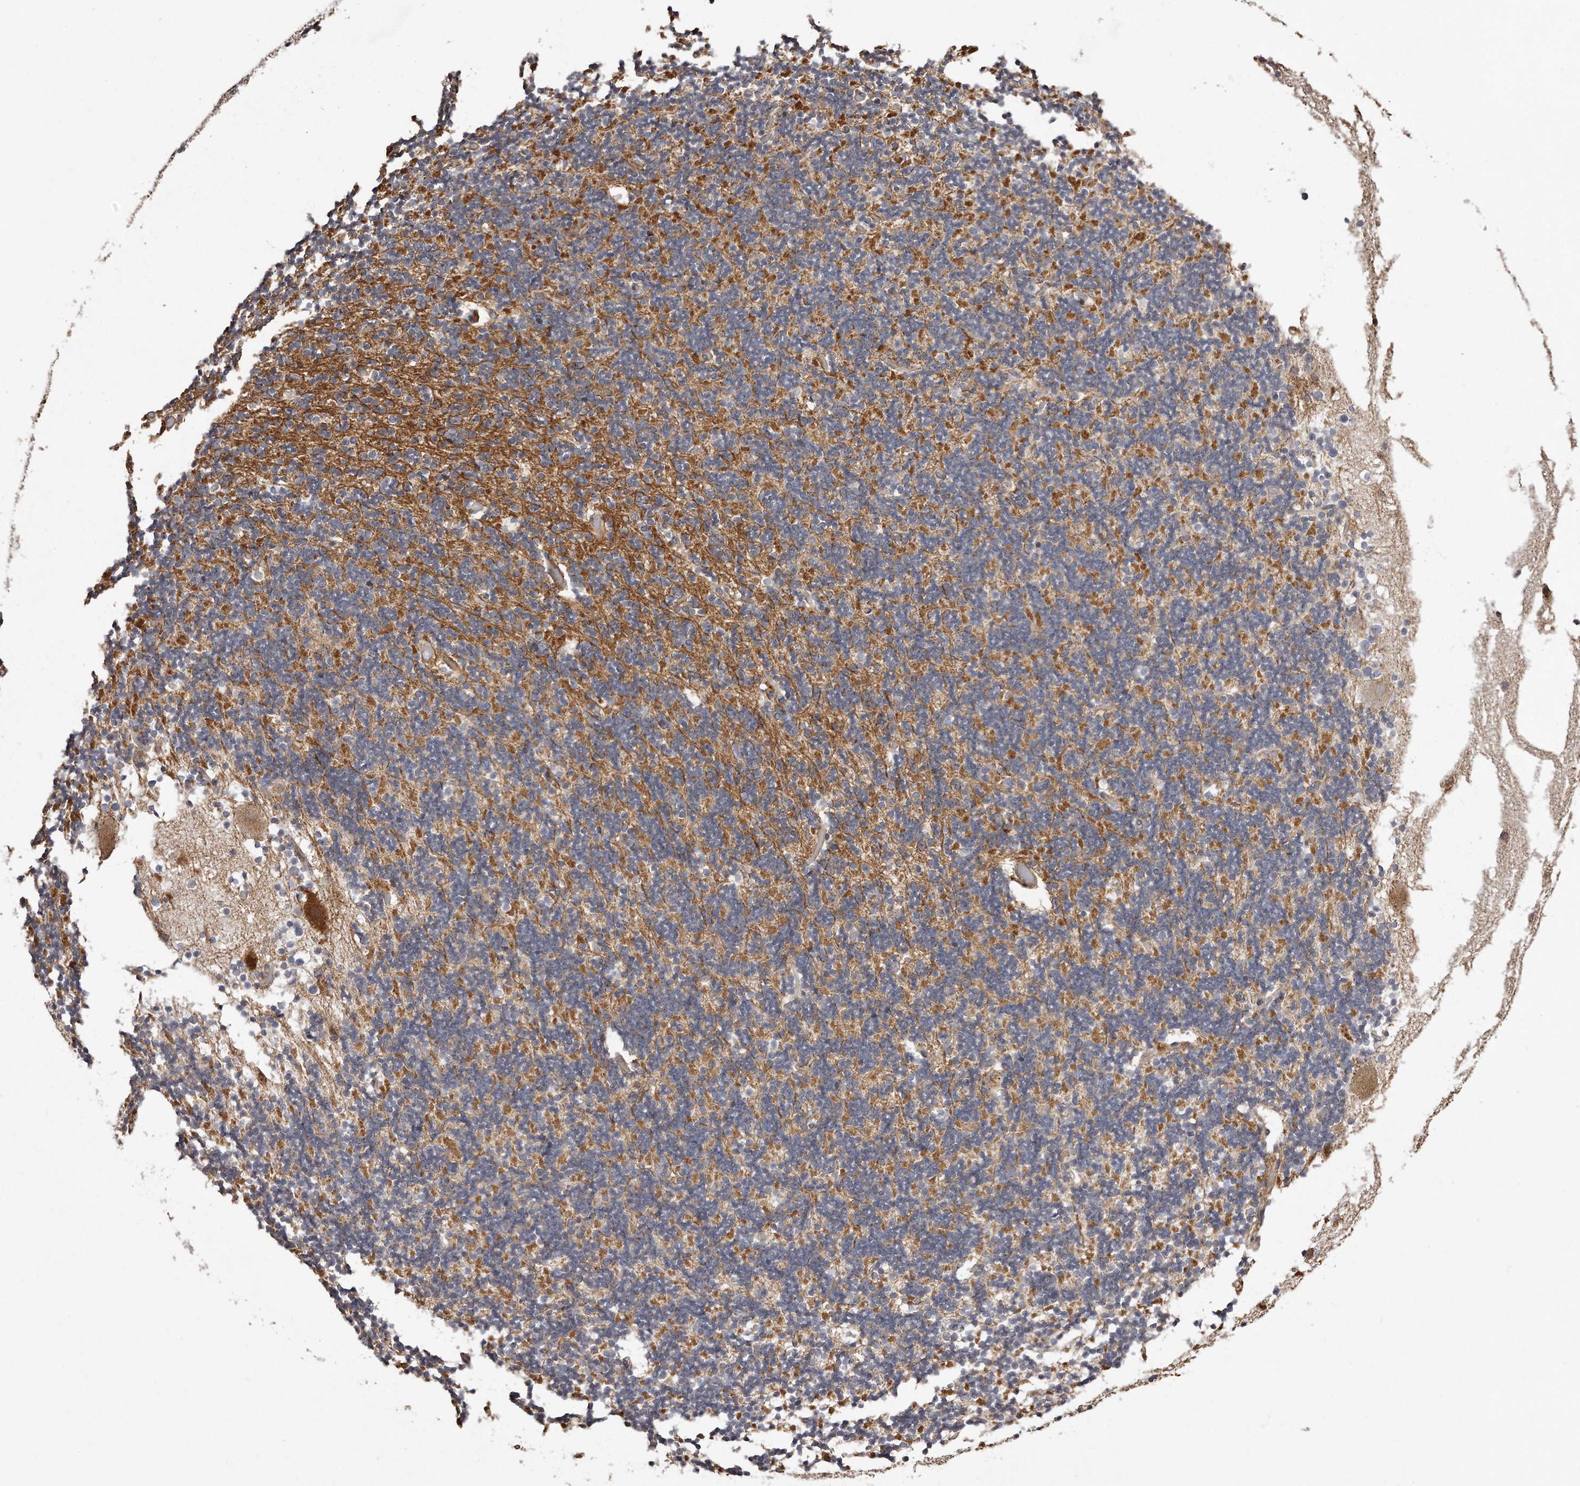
{"staining": {"intensity": "weak", "quantity": ">75%", "location": "cytoplasmic/membranous"}, "tissue": "cerebellum", "cell_type": "Cells in granular layer", "image_type": "normal", "snomed": [{"axis": "morphology", "description": "Normal tissue, NOS"}, {"axis": "topography", "description": "Cerebellum"}], "caption": "Immunohistochemistry (IHC) (DAB (3,3'-diaminobenzidine)) staining of unremarkable cerebellum reveals weak cytoplasmic/membranous protein staining in approximately >75% of cells in granular layer. (Brightfield microscopy of DAB IHC at high magnification).", "gene": "TRAPPC14", "patient": {"sex": "male", "age": 57}}